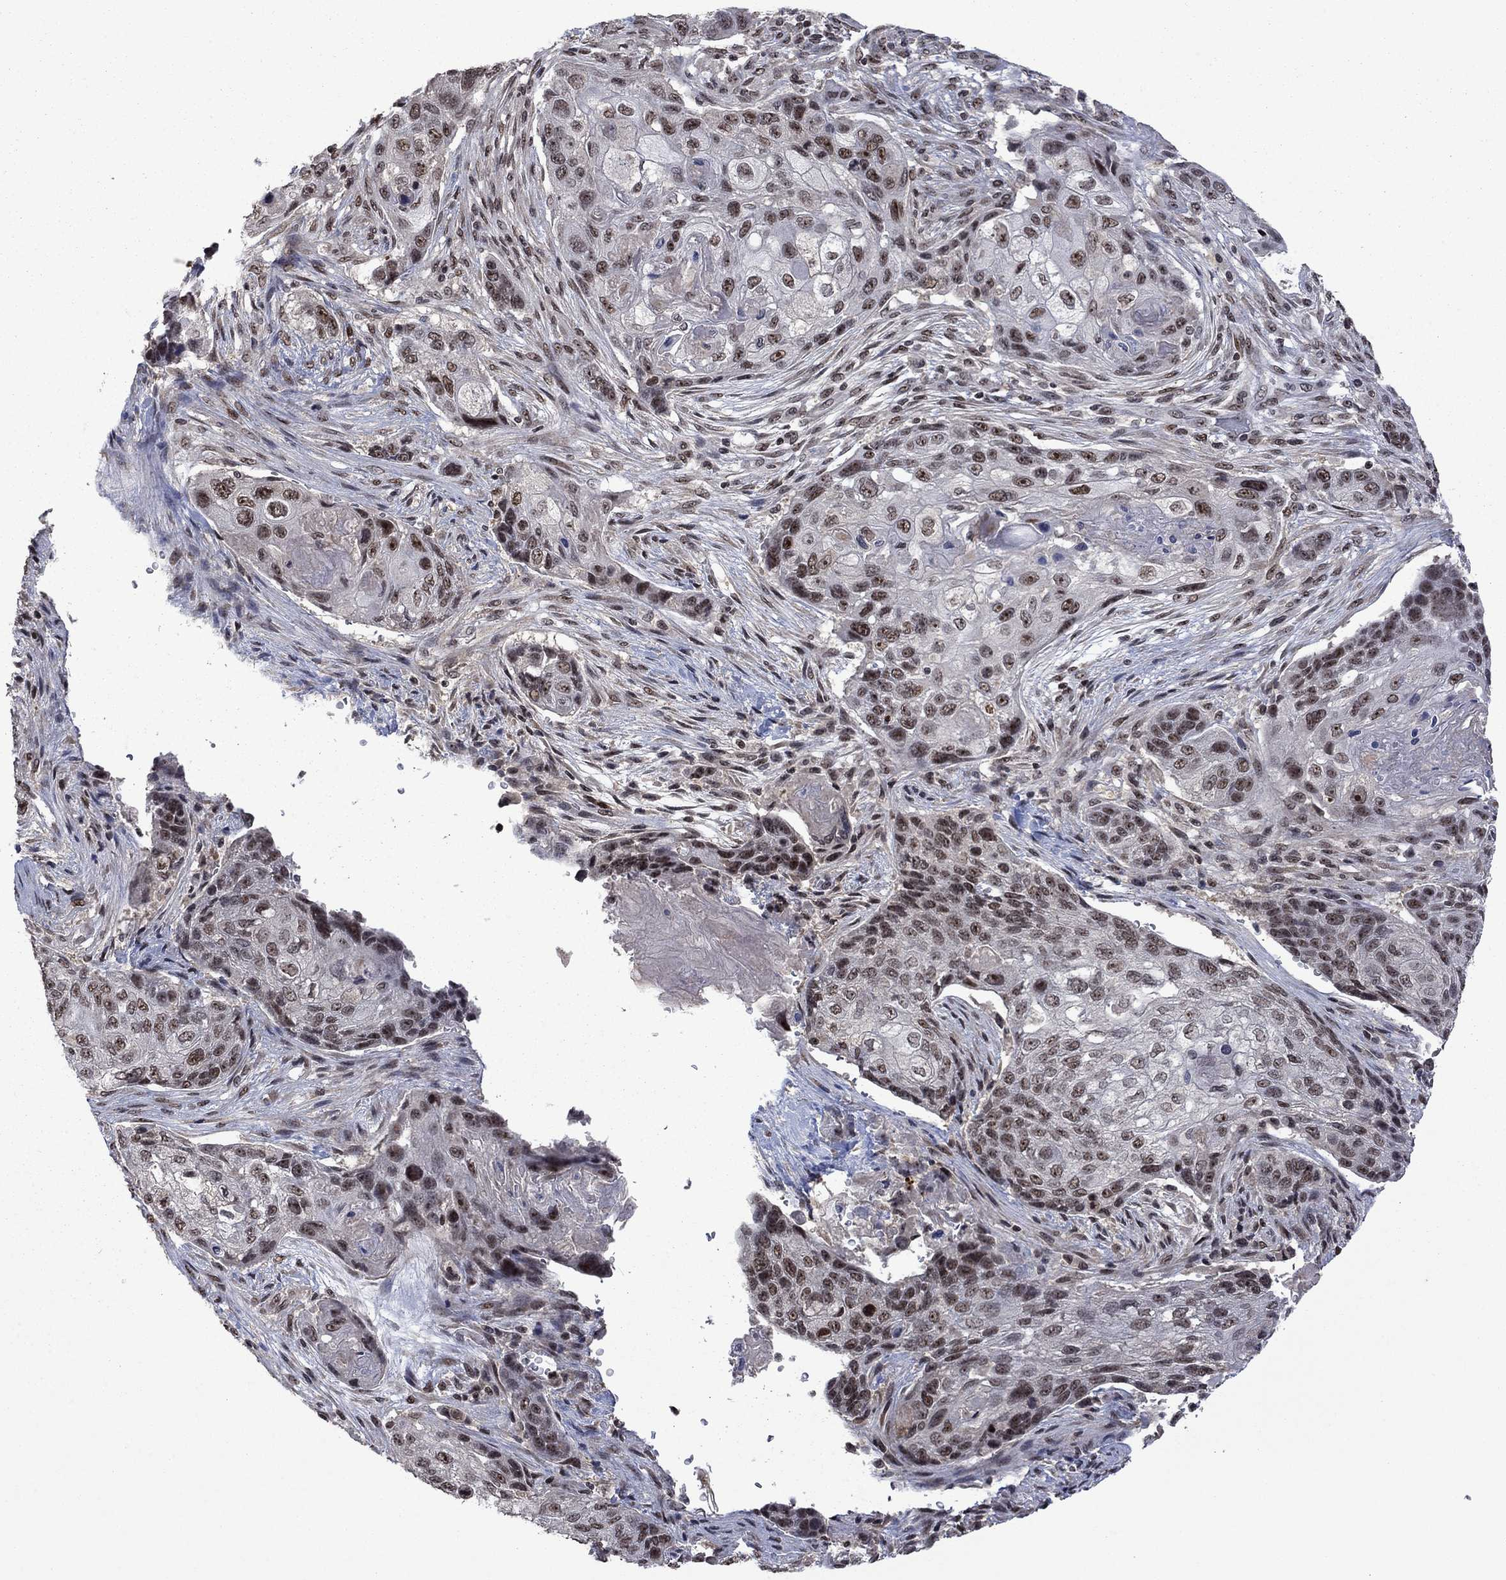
{"staining": {"intensity": "moderate", "quantity": "25%-75%", "location": "nuclear"}, "tissue": "lung cancer", "cell_type": "Tumor cells", "image_type": "cancer", "snomed": [{"axis": "morphology", "description": "Normal tissue, NOS"}, {"axis": "morphology", "description": "Squamous cell carcinoma, NOS"}, {"axis": "topography", "description": "Bronchus"}, {"axis": "topography", "description": "Lung"}], "caption": "Immunohistochemistry (IHC) photomicrograph of human squamous cell carcinoma (lung) stained for a protein (brown), which demonstrates medium levels of moderate nuclear staining in about 25%-75% of tumor cells.", "gene": "FBL", "patient": {"sex": "male", "age": 69}}